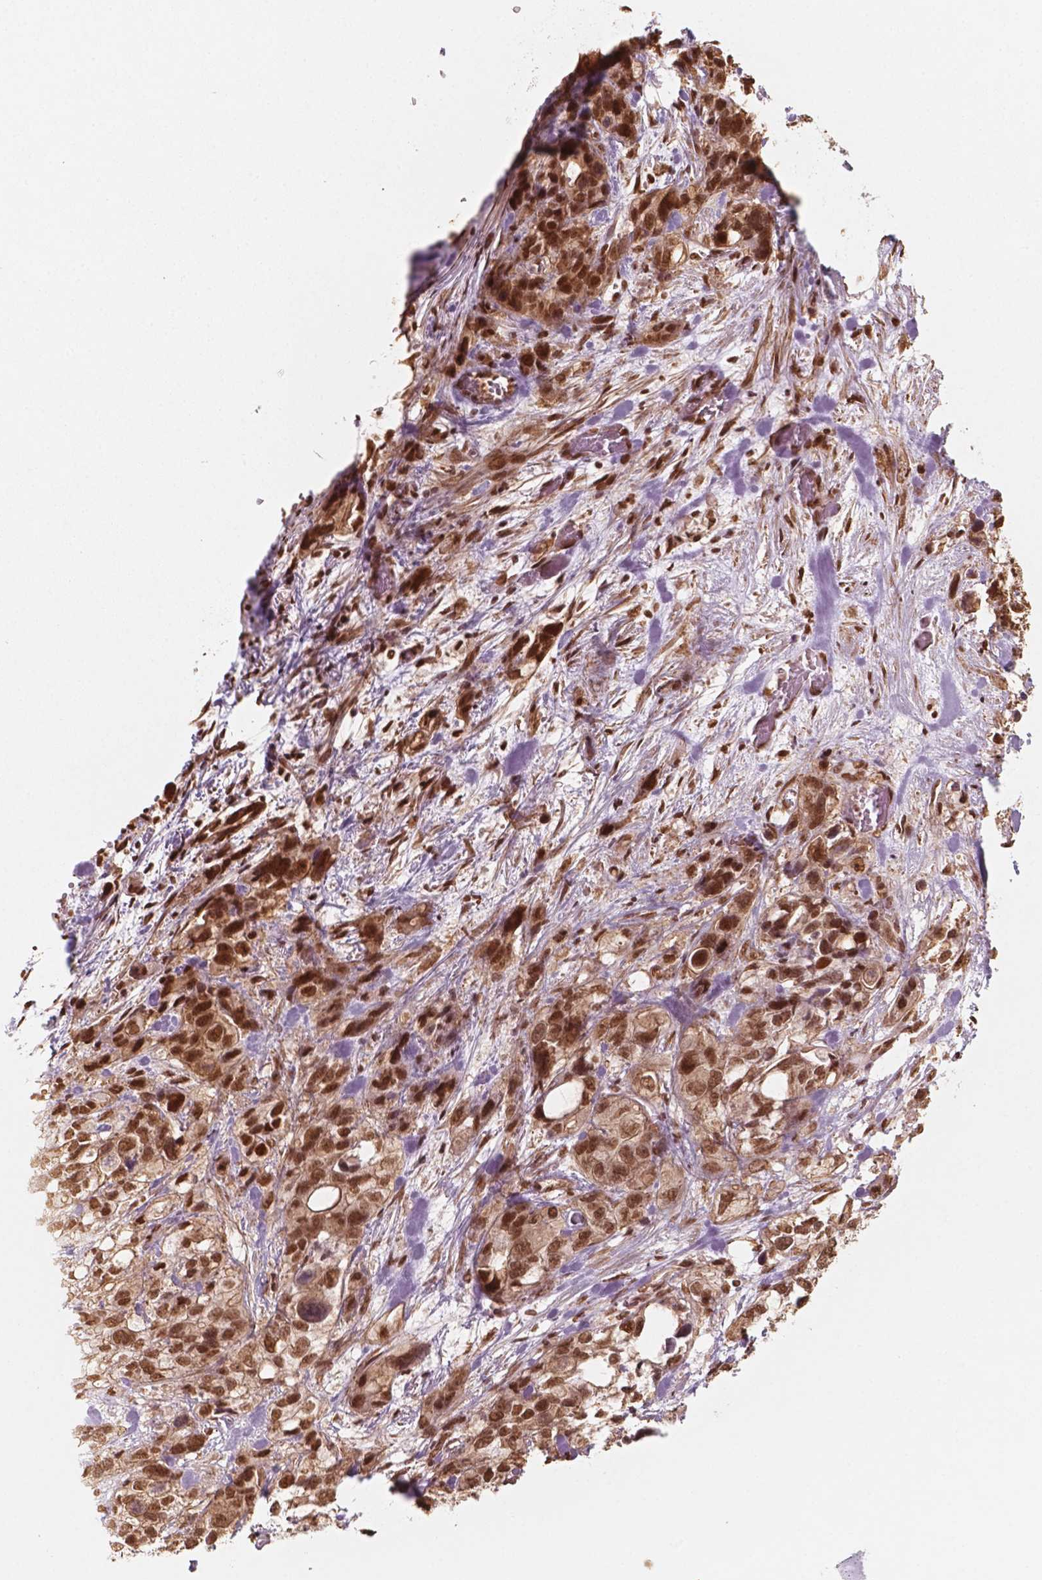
{"staining": {"intensity": "strong", "quantity": ">75%", "location": "nuclear"}, "tissue": "stomach cancer", "cell_type": "Tumor cells", "image_type": "cancer", "snomed": [{"axis": "morphology", "description": "Adenocarcinoma, NOS"}, {"axis": "topography", "description": "Stomach, upper"}], "caption": "A brown stain shows strong nuclear staining of a protein in human stomach cancer (adenocarcinoma) tumor cells.", "gene": "GTF3C5", "patient": {"sex": "female", "age": 81}}